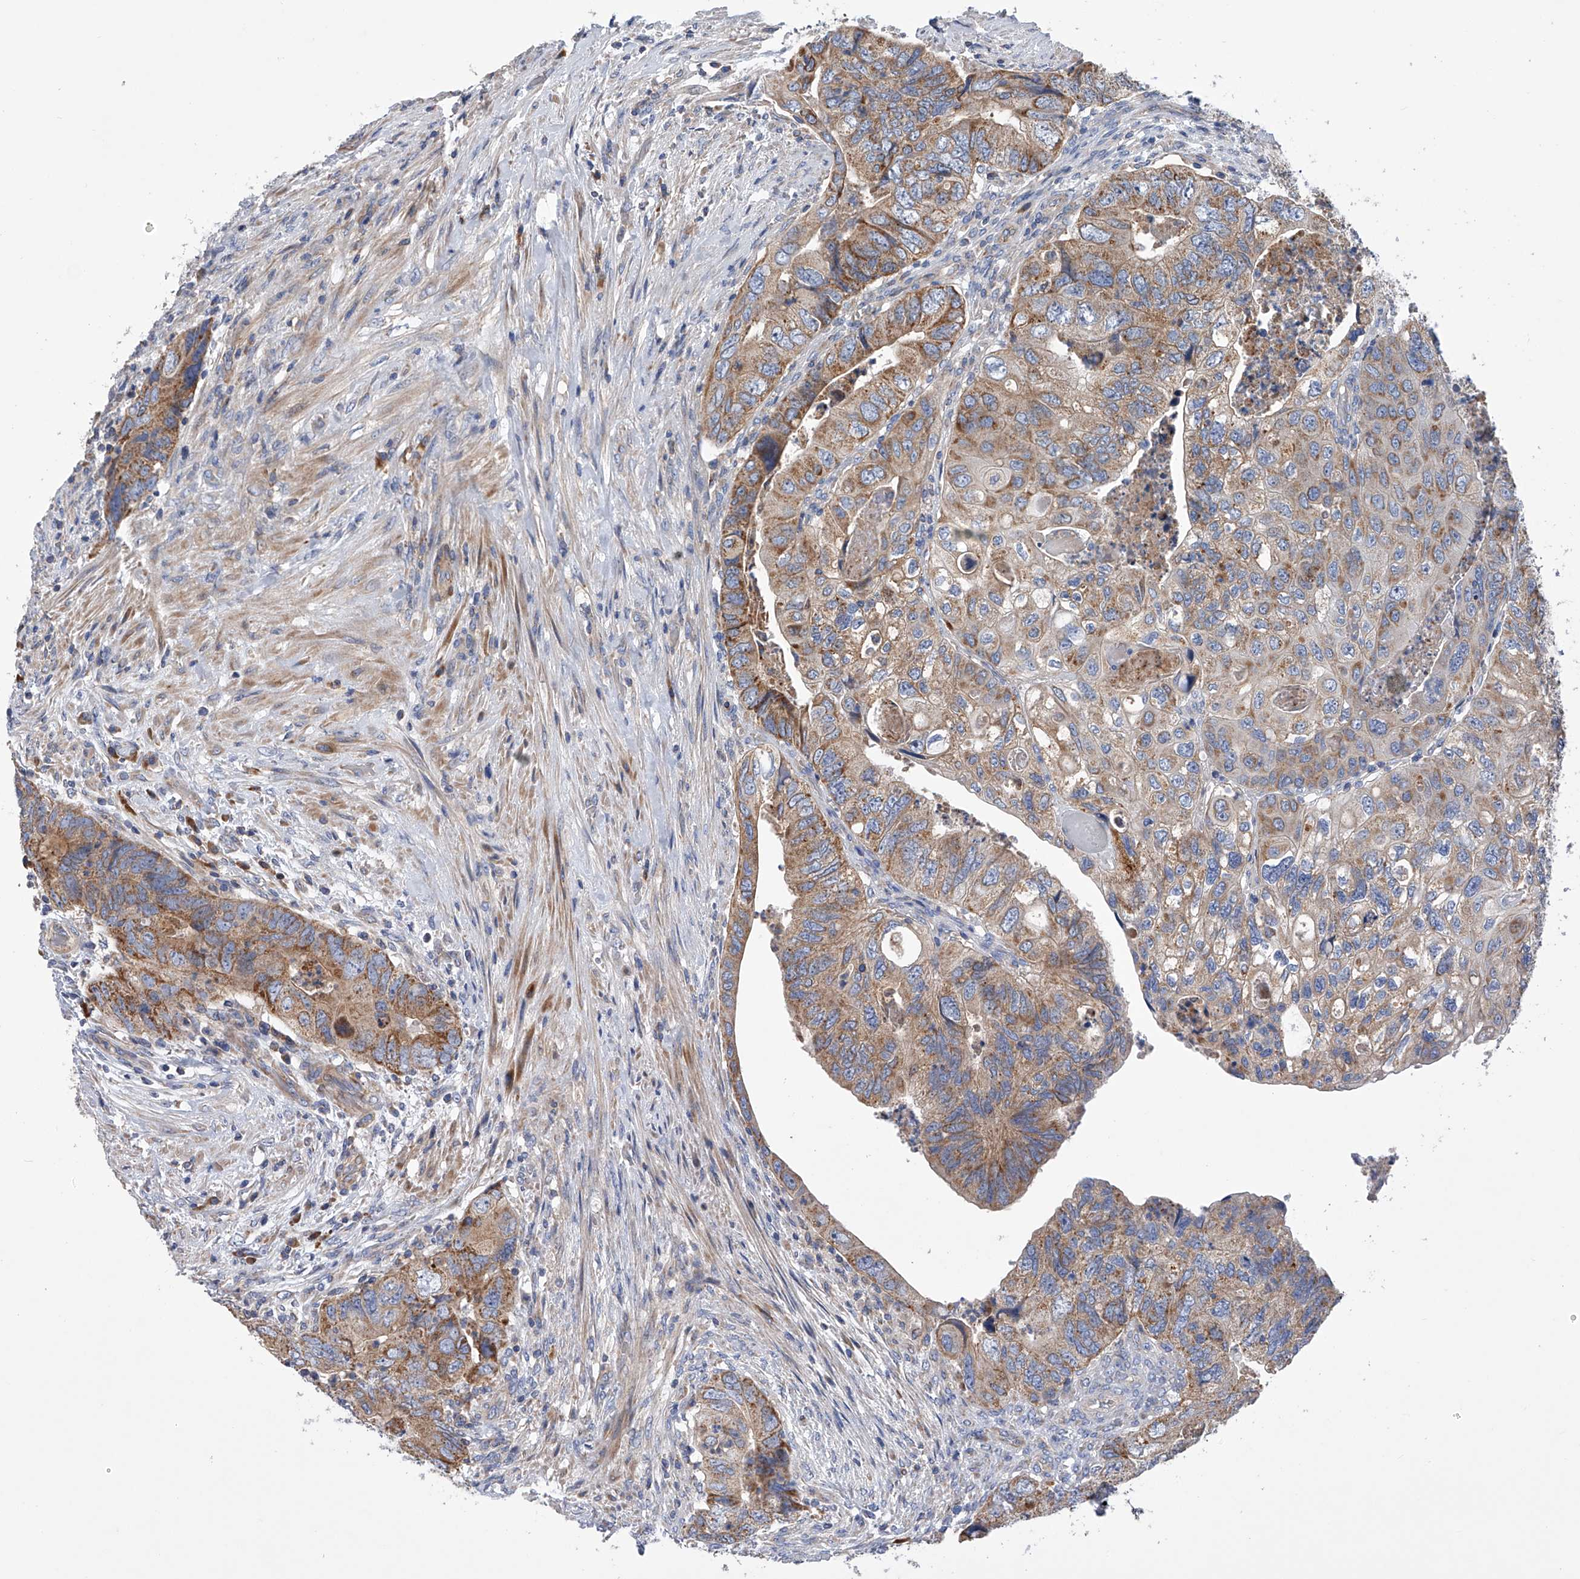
{"staining": {"intensity": "moderate", "quantity": ">75%", "location": "cytoplasmic/membranous"}, "tissue": "colorectal cancer", "cell_type": "Tumor cells", "image_type": "cancer", "snomed": [{"axis": "morphology", "description": "Adenocarcinoma, NOS"}, {"axis": "topography", "description": "Rectum"}], "caption": "The histopathology image reveals a brown stain indicating the presence of a protein in the cytoplasmic/membranous of tumor cells in adenocarcinoma (colorectal).", "gene": "MLYCD", "patient": {"sex": "male", "age": 63}}